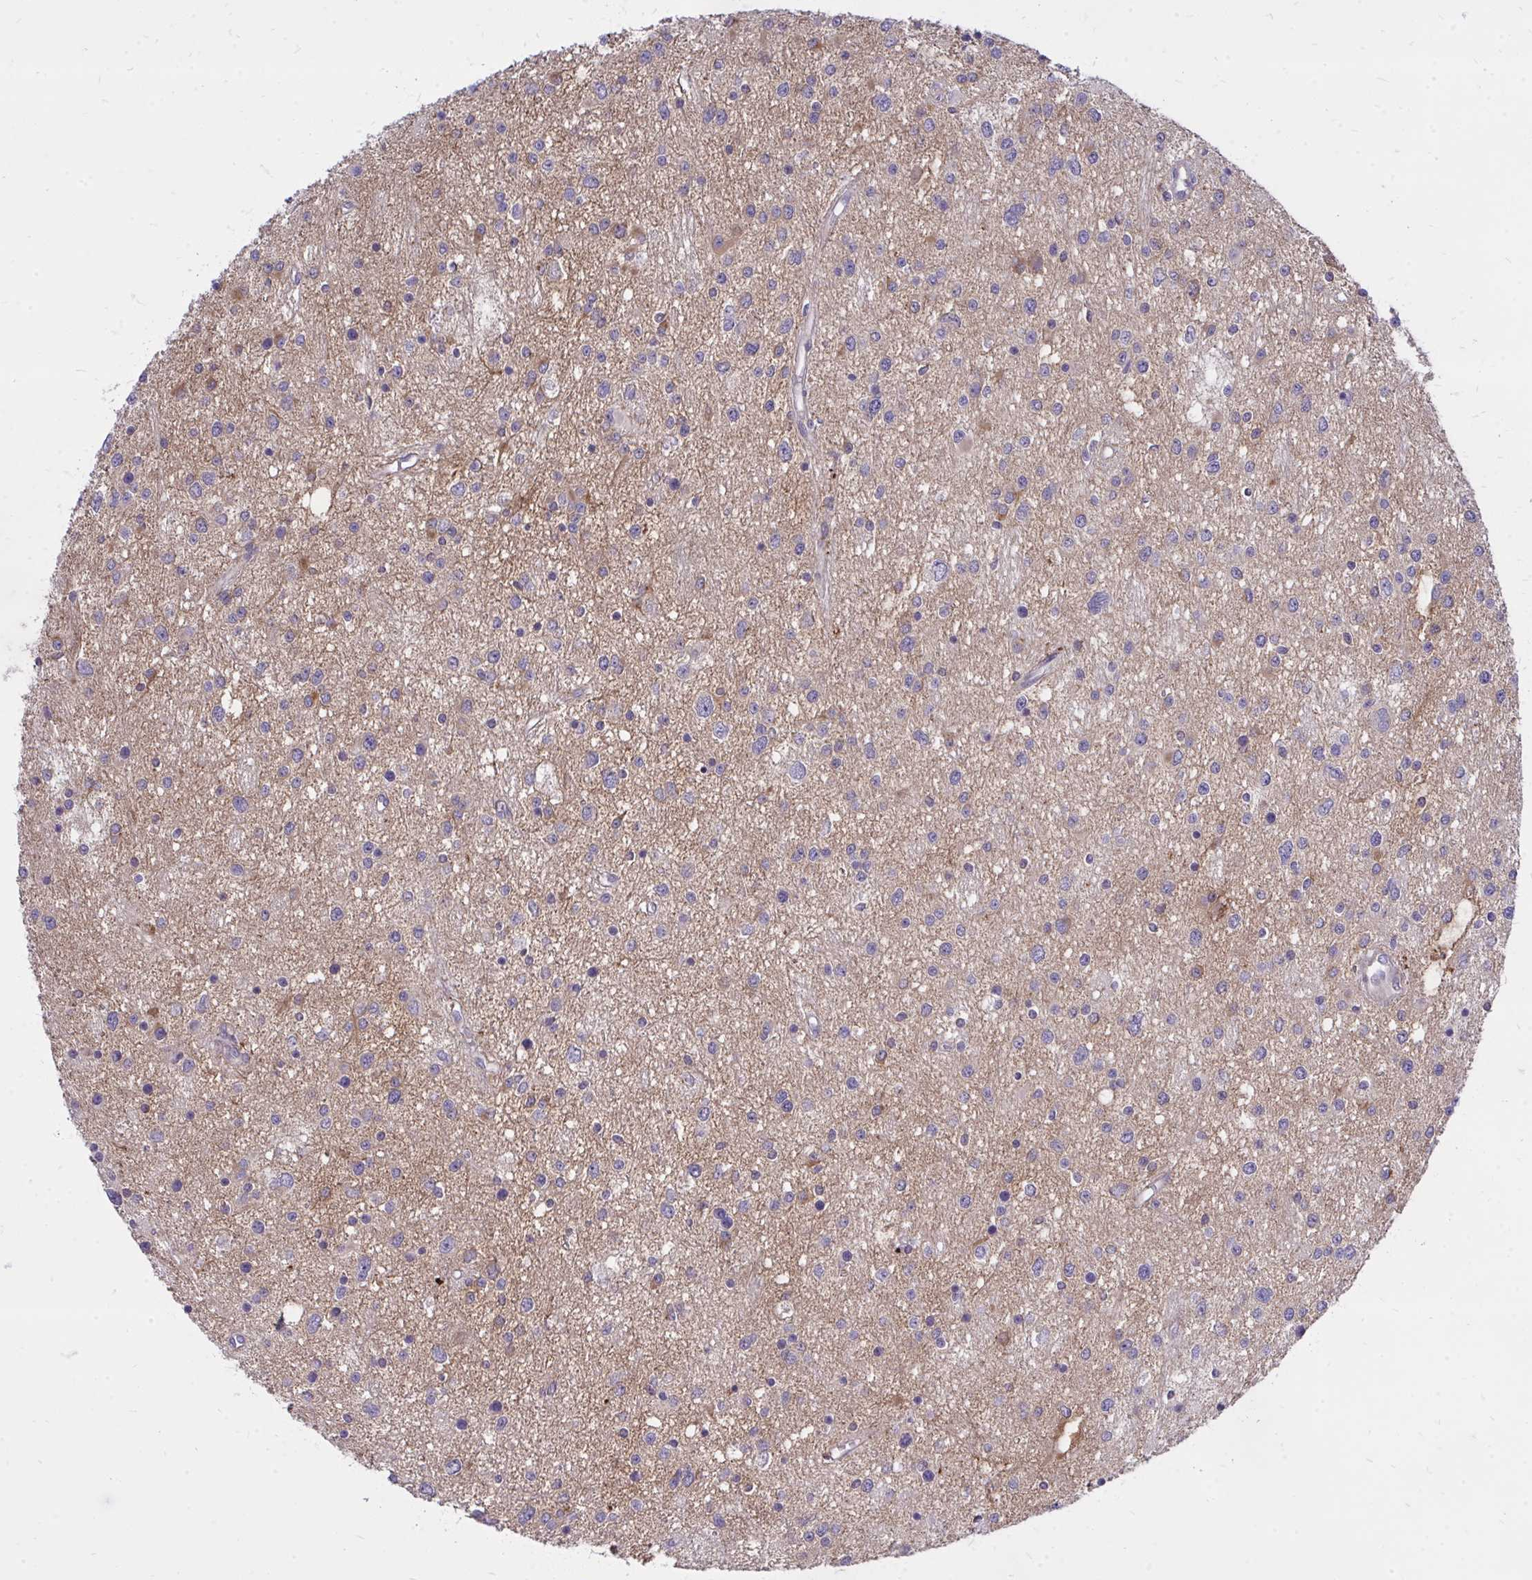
{"staining": {"intensity": "moderate", "quantity": "<25%", "location": "cytoplasmic/membranous"}, "tissue": "glioma", "cell_type": "Tumor cells", "image_type": "cancer", "snomed": [{"axis": "morphology", "description": "Glioma, malignant, High grade"}, {"axis": "topography", "description": "Brain"}], "caption": "This is a photomicrograph of immunohistochemistry (IHC) staining of malignant high-grade glioma, which shows moderate expression in the cytoplasmic/membranous of tumor cells.", "gene": "TP53I11", "patient": {"sex": "male", "age": 54}}